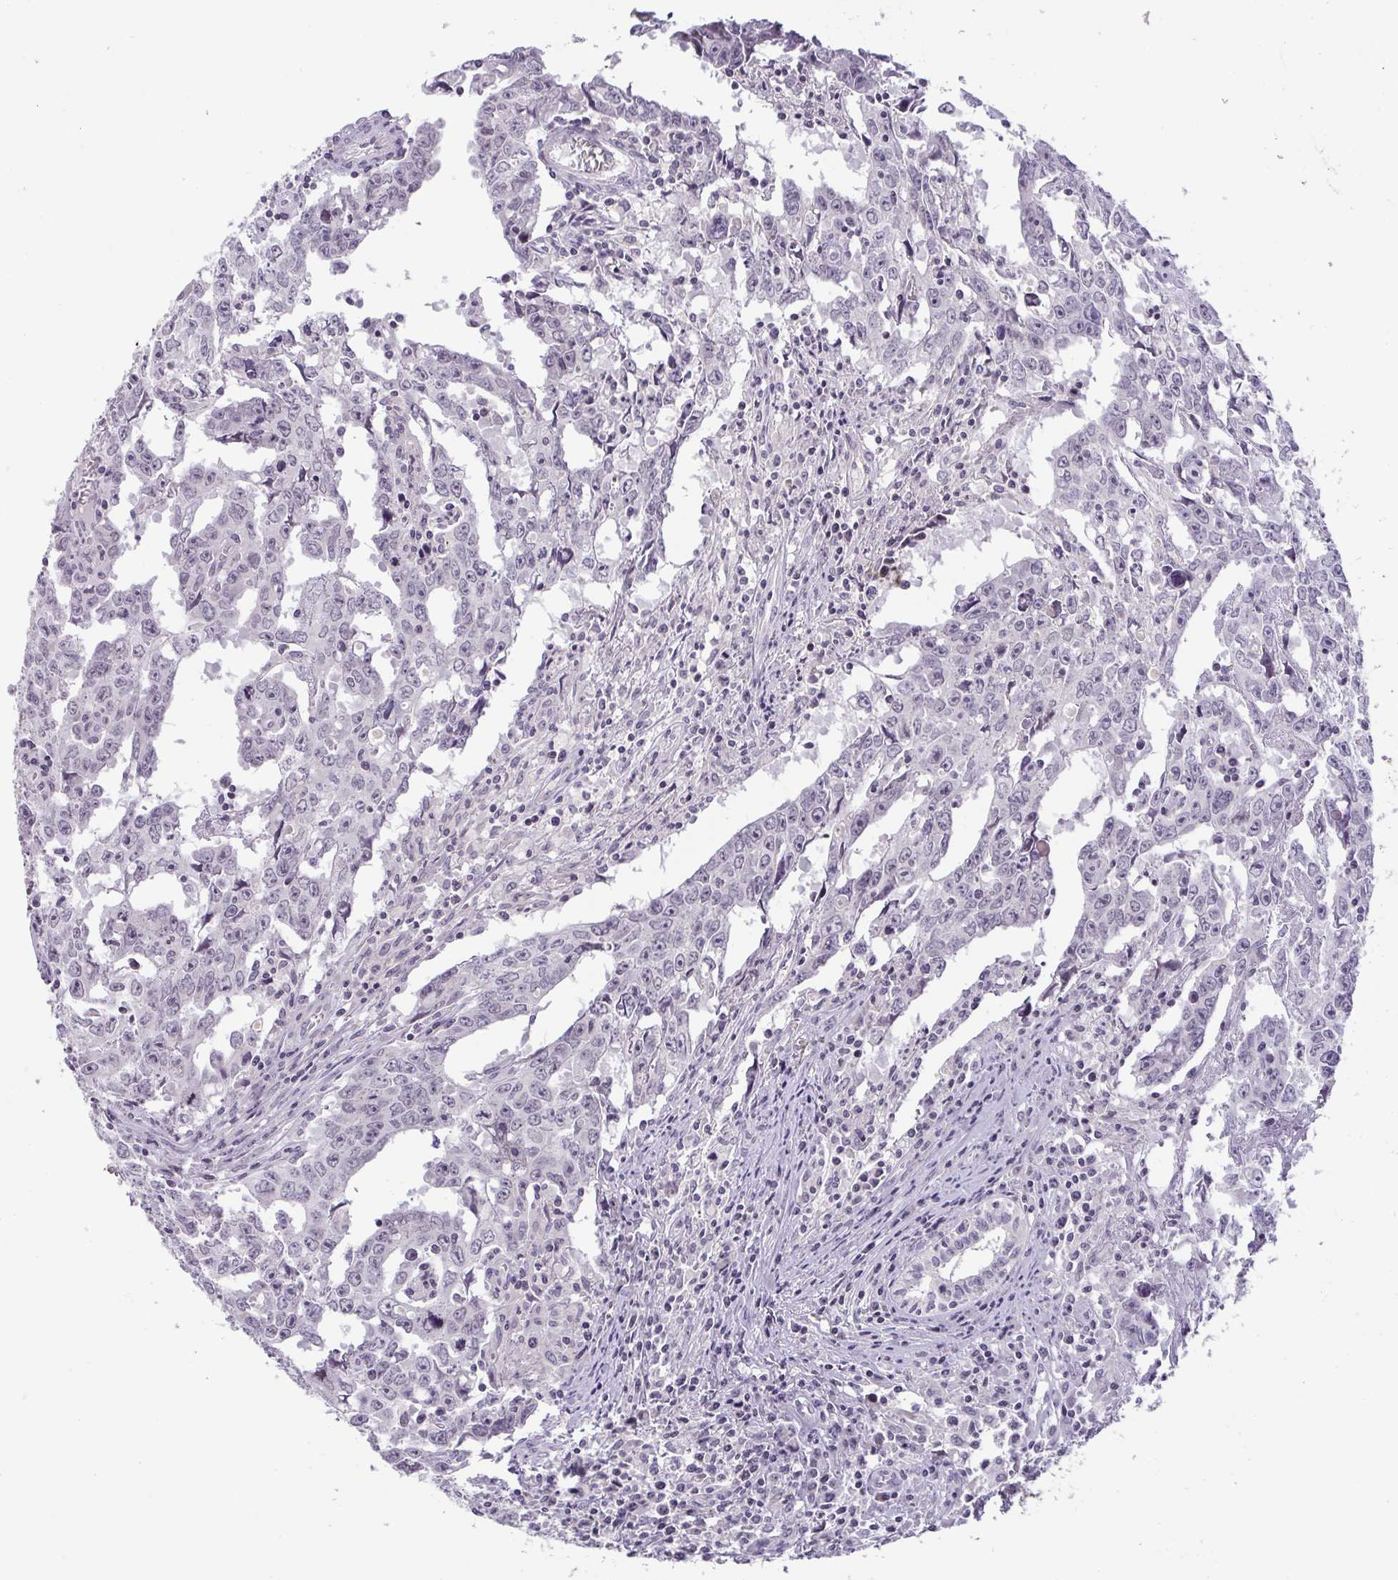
{"staining": {"intensity": "negative", "quantity": "none", "location": "none"}, "tissue": "testis cancer", "cell_type": "Tumor cells", "image_type": "cancer", "snomed": [{"axis": "morphology", "description": "Carcinoma, Embryonal, NOS"}, {"axis": "topography", "description": "Testis"}], "caption": "Tumor cells are negative for brown protein staining in testis cancer. Brightfield microscopy of immunohistochemistry (IHC) stained with DAB (3,3'-diaminobenzidine) (brown) and hematoxylin (blue), captured at high magnification.", "gene": "CACNA1S", "patient": {"sex": "male", "age": 22}}